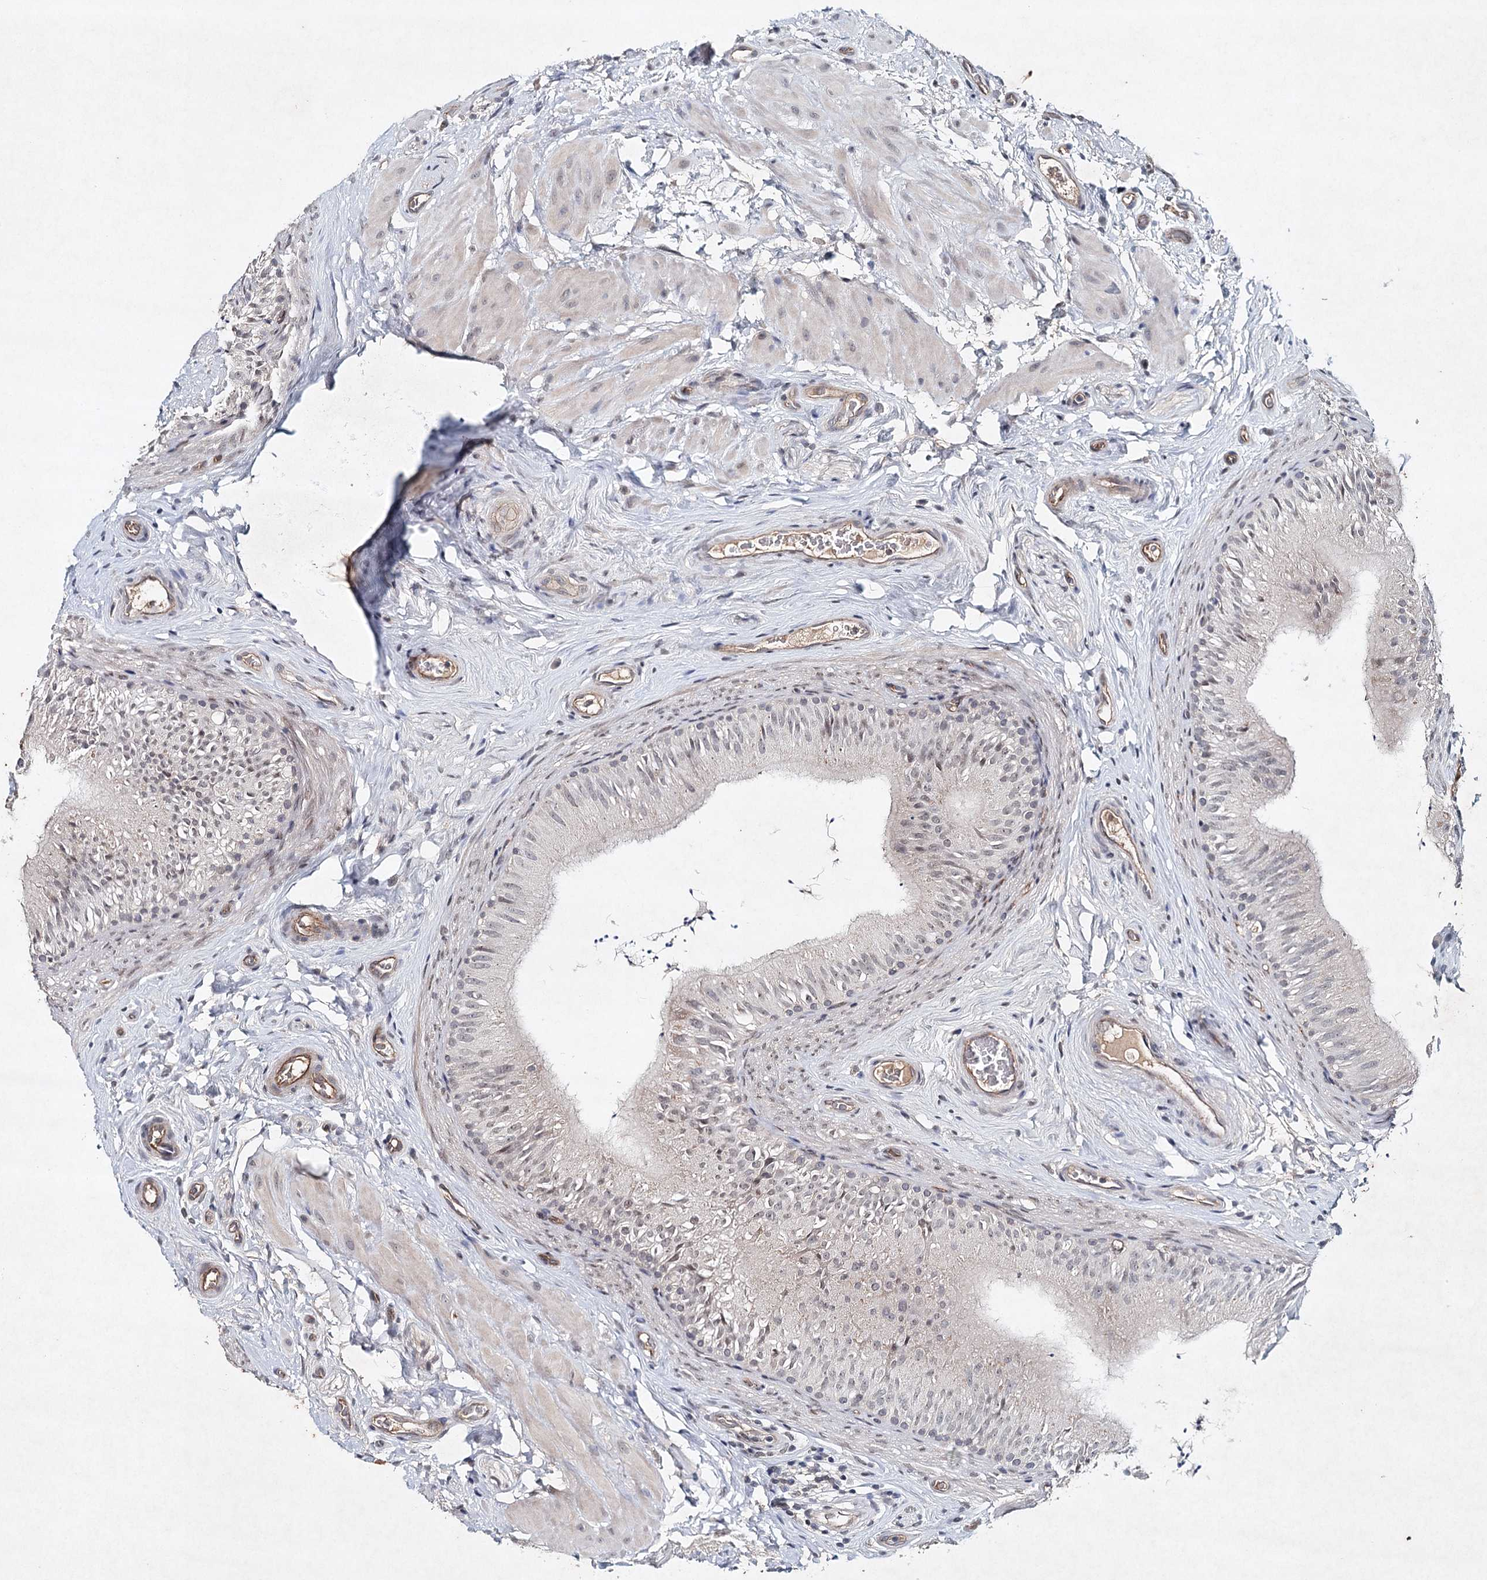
{"staining": {"intensity": "weak", "quantity": "<25%", "location": "cytoplasmic/membranous"}, "tissue": "epididymis", "cell_type": "Glandular cells", "image_type": "normal", "snomed": [{"axis": "morphology", "description": "Normal tissue, NOS"}, {"axis": "topography", "description": "Epididymis"}], "caption": "This is an IHC histopathology image of benign epididymis. There is no positivity in glandular cells.", "gene": "SYNPO", "patient": {"sex": "male", "age": 46}}